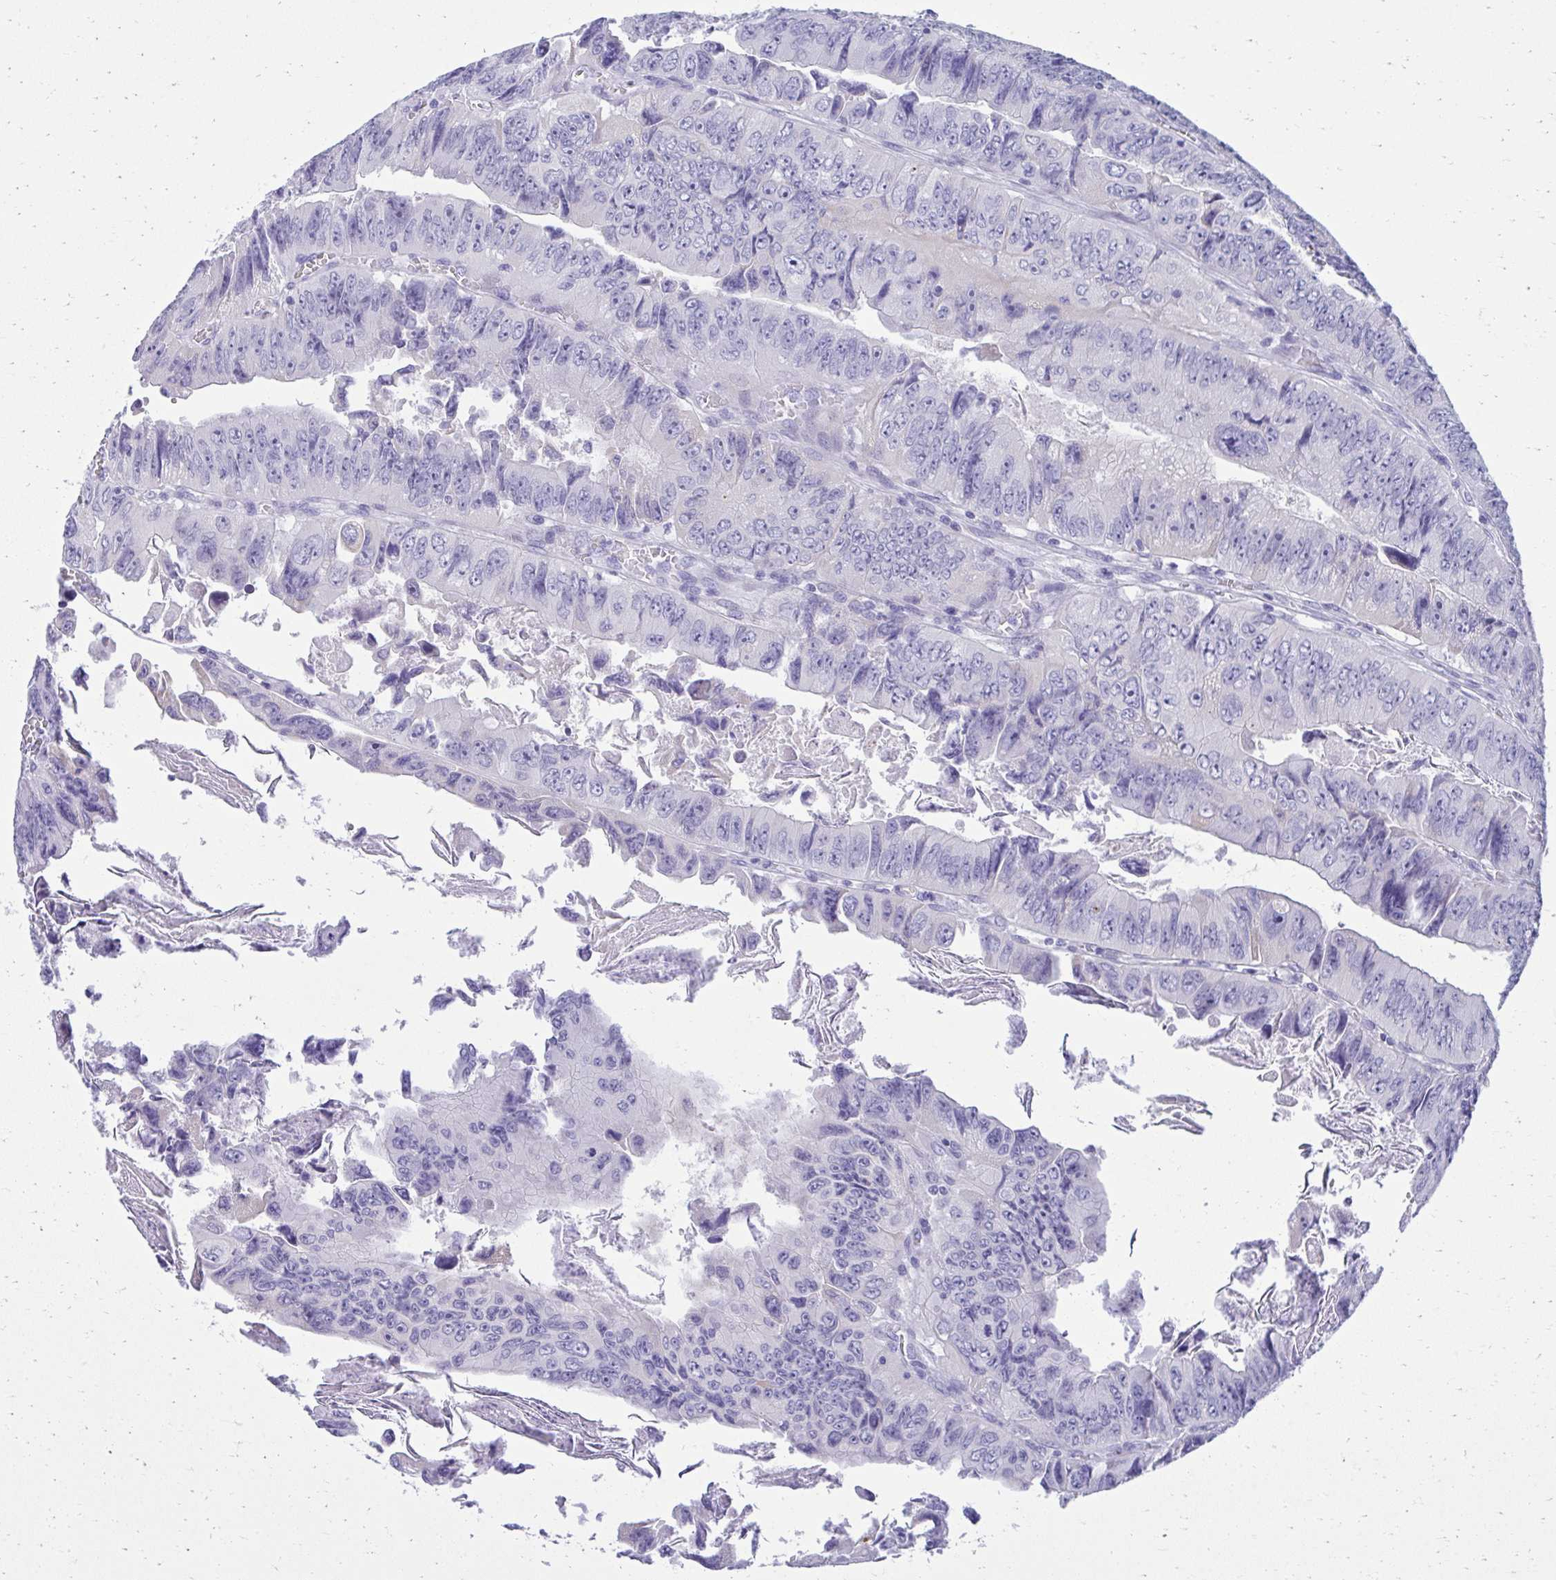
{"staining": {"intensity": "negative", "quantity": "none", "location": "none"}, "tissue": "colorectal cancer", "cell_type": "Tumor cells", "image_type": "cancer", "snomed": [{"axis": "morphology", "description": "Adenocarcinoma, NOS"}, {"axis": "topography", "description": "Colon"}], "caption": "This is an IHC histopathology image of colorectal cancer. There is no expression in tumor cells.", "gene": "AIG1", "patient": {"sex": "female", "age": 84}}